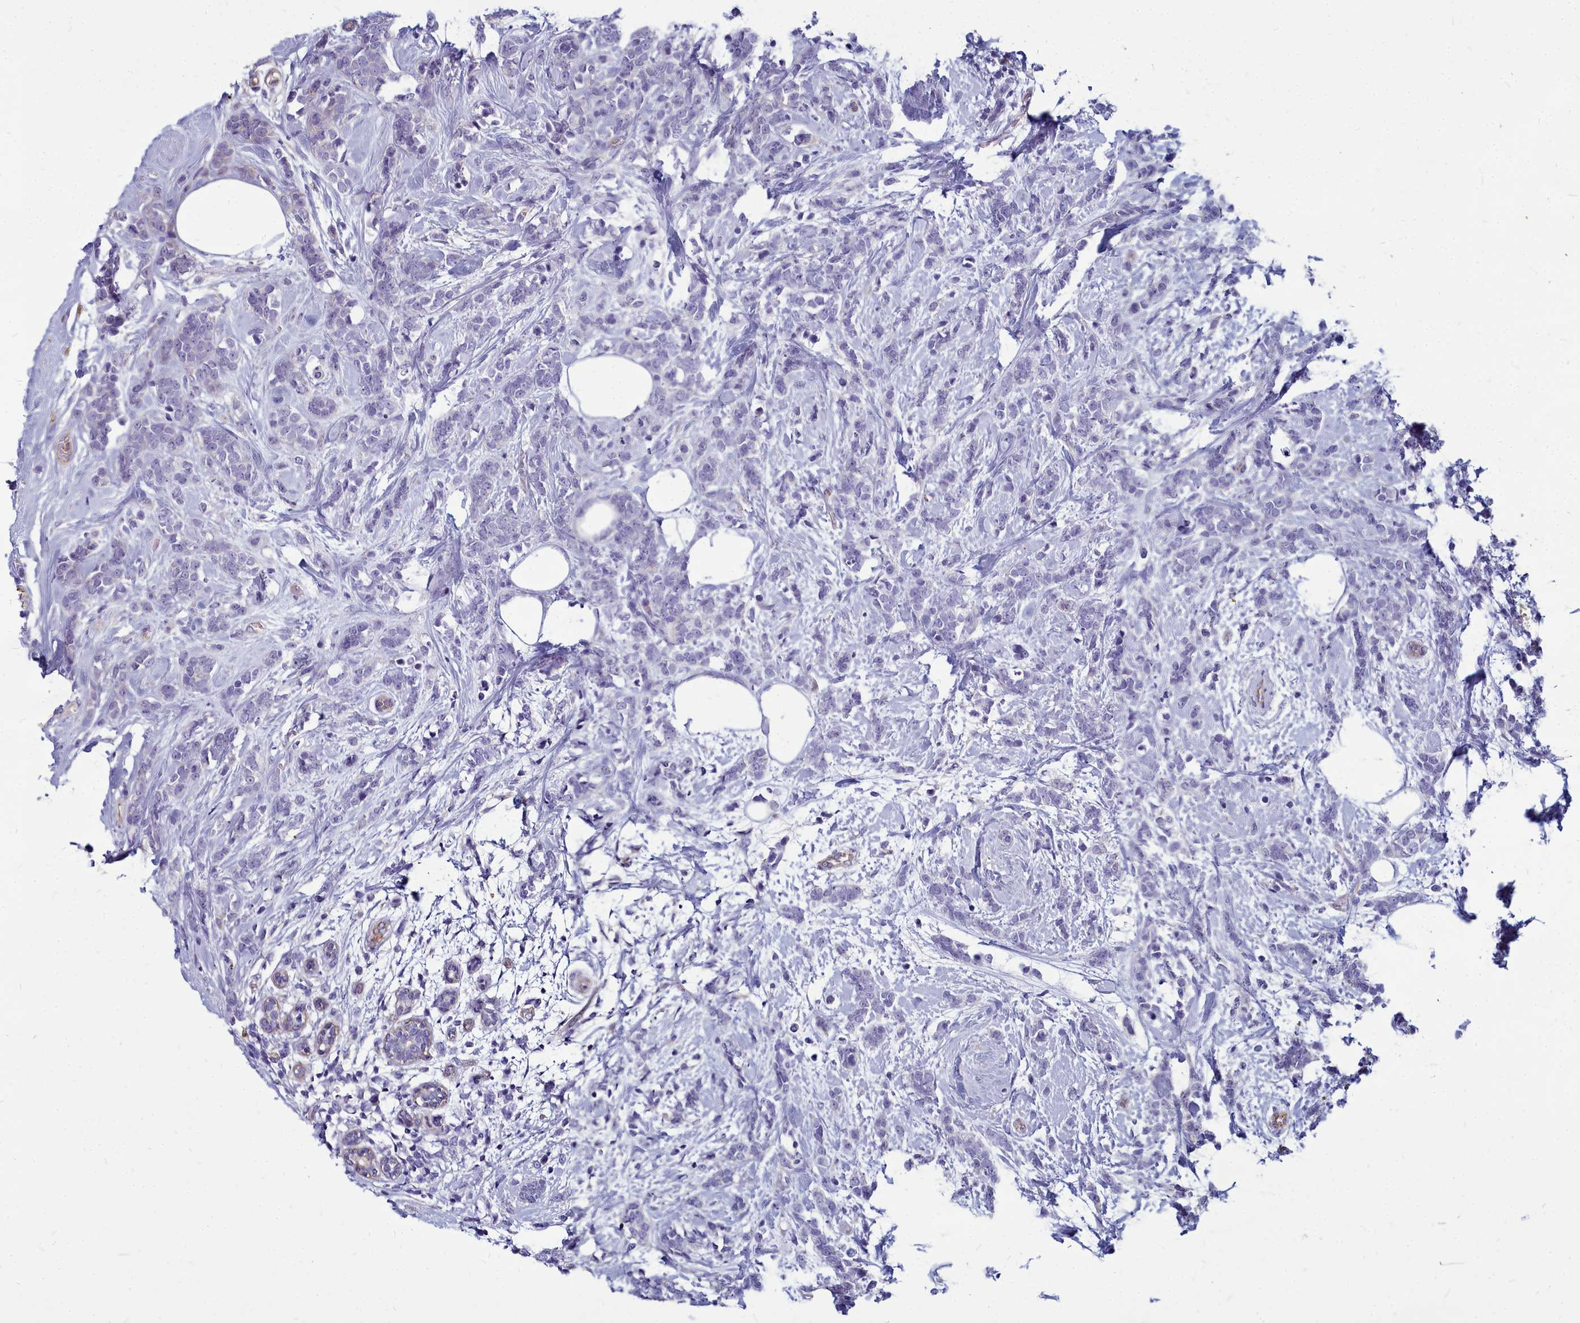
{"staining": {"intensity": "negative", "quantity": "none", "location": "none"}, "tissue": "breast cancer", "cell_type": "Tumor cells", "image_type": "cancer", "snomed": [{"axis": "morphology", "description": "Lobular carcinoma"}, {"axis": "topography", "description": "Breast"}], "caption": "A histopathology image of breast lobular carcinoma stained for a protein shows no brown staining in tumor cells.", "gene": "TTC5", "patient": {"sex": "female", "age": 58}}